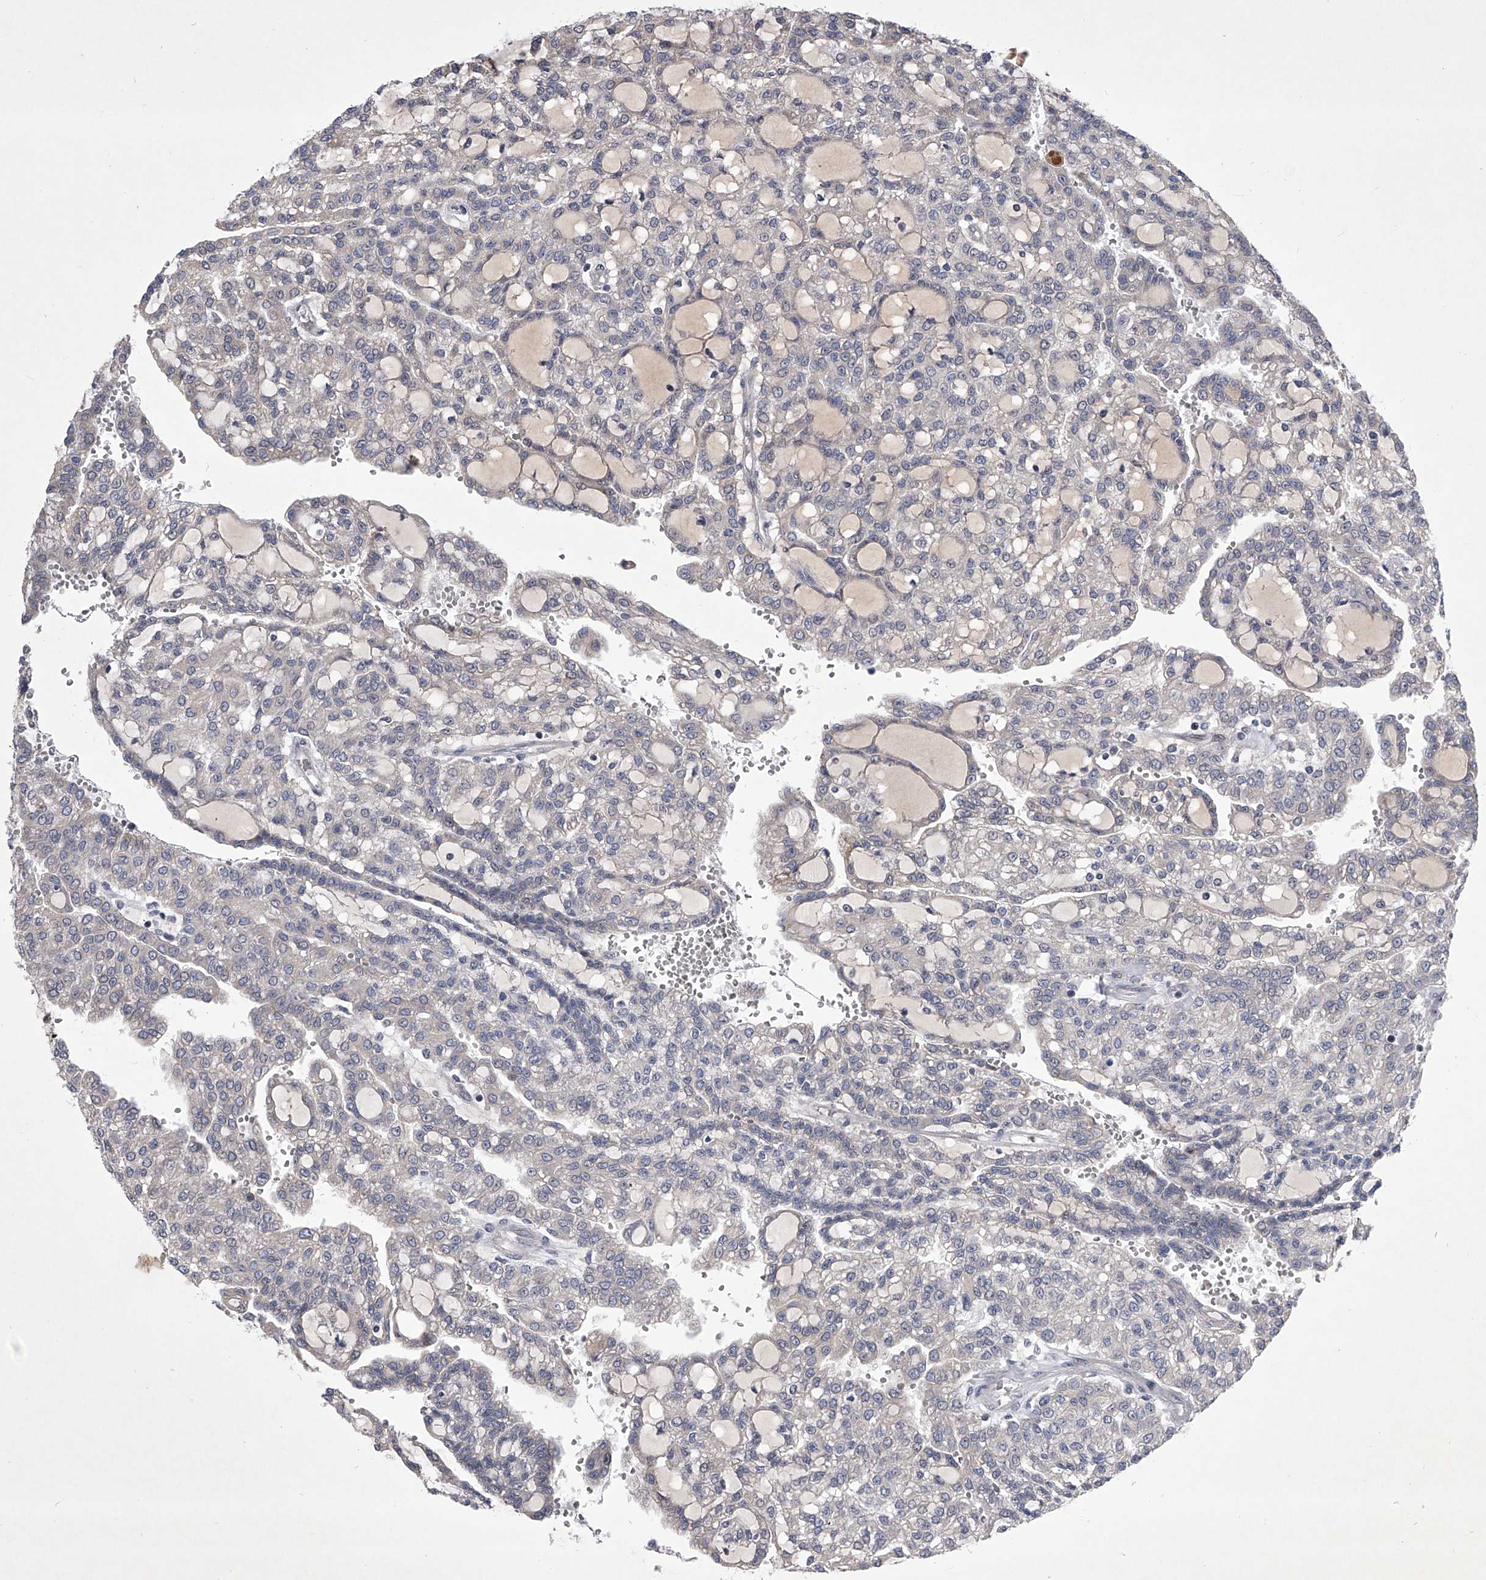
{"staining": {"intensity": "negative", "quantity": "none", "location": "none"}, "tissue": "renal cancer", "cell_type": "Tumor cells", "image_type": "cancer", "snomed": [{"axis": "morphology", "description": "Adenocarcinoma, NOS"}, {"axis": "topography", "description": "Kidney"}], "caption": "Immunohistochemistry image of human renal adenocarcinoma stained for a protein (brown), which displays no expression in tumor cells.", "gene": "ZNF76", "patient": {"sex": "male", "age": 63}}